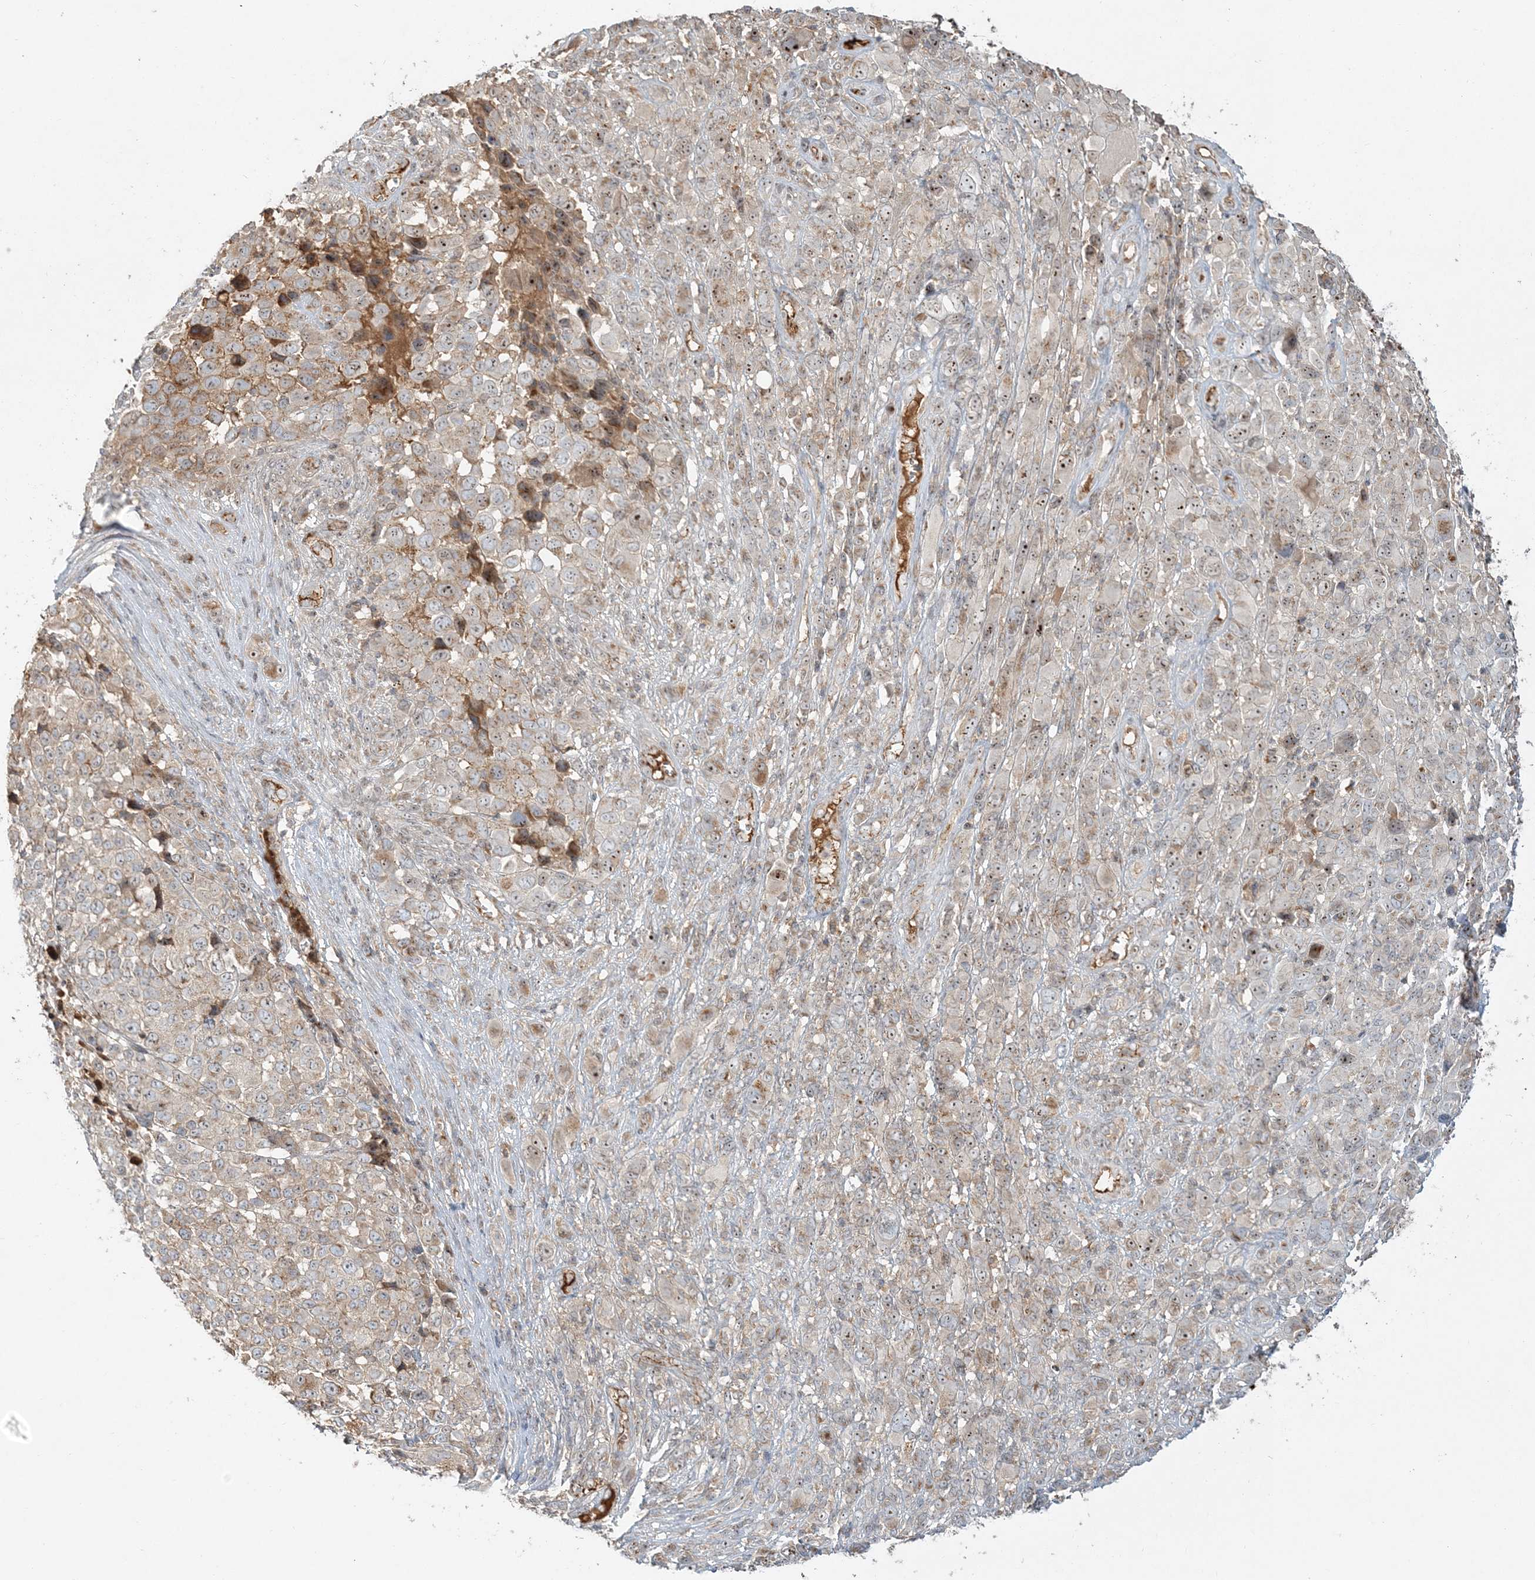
{"staining": {"intensity": "moderate", "quantity": "<25%", "location": "nuclear"}, "tissue": "melanoma", "cell_type": "Tumor cells", "image_type": "cancer", "snomed": [{"axis": "morphology", "description": "Malignant melanoma, NOS"}, {"axis": "topography", "description": "Skin of trunk"}], "caption": "Melanoma stained with DAB immunohistochemistry demonstrates low levels of moderate nuclear staining in about <25% of tumor cells.", "gene": "AP1AR", "patient": {"sex": "male", "age": 71}}